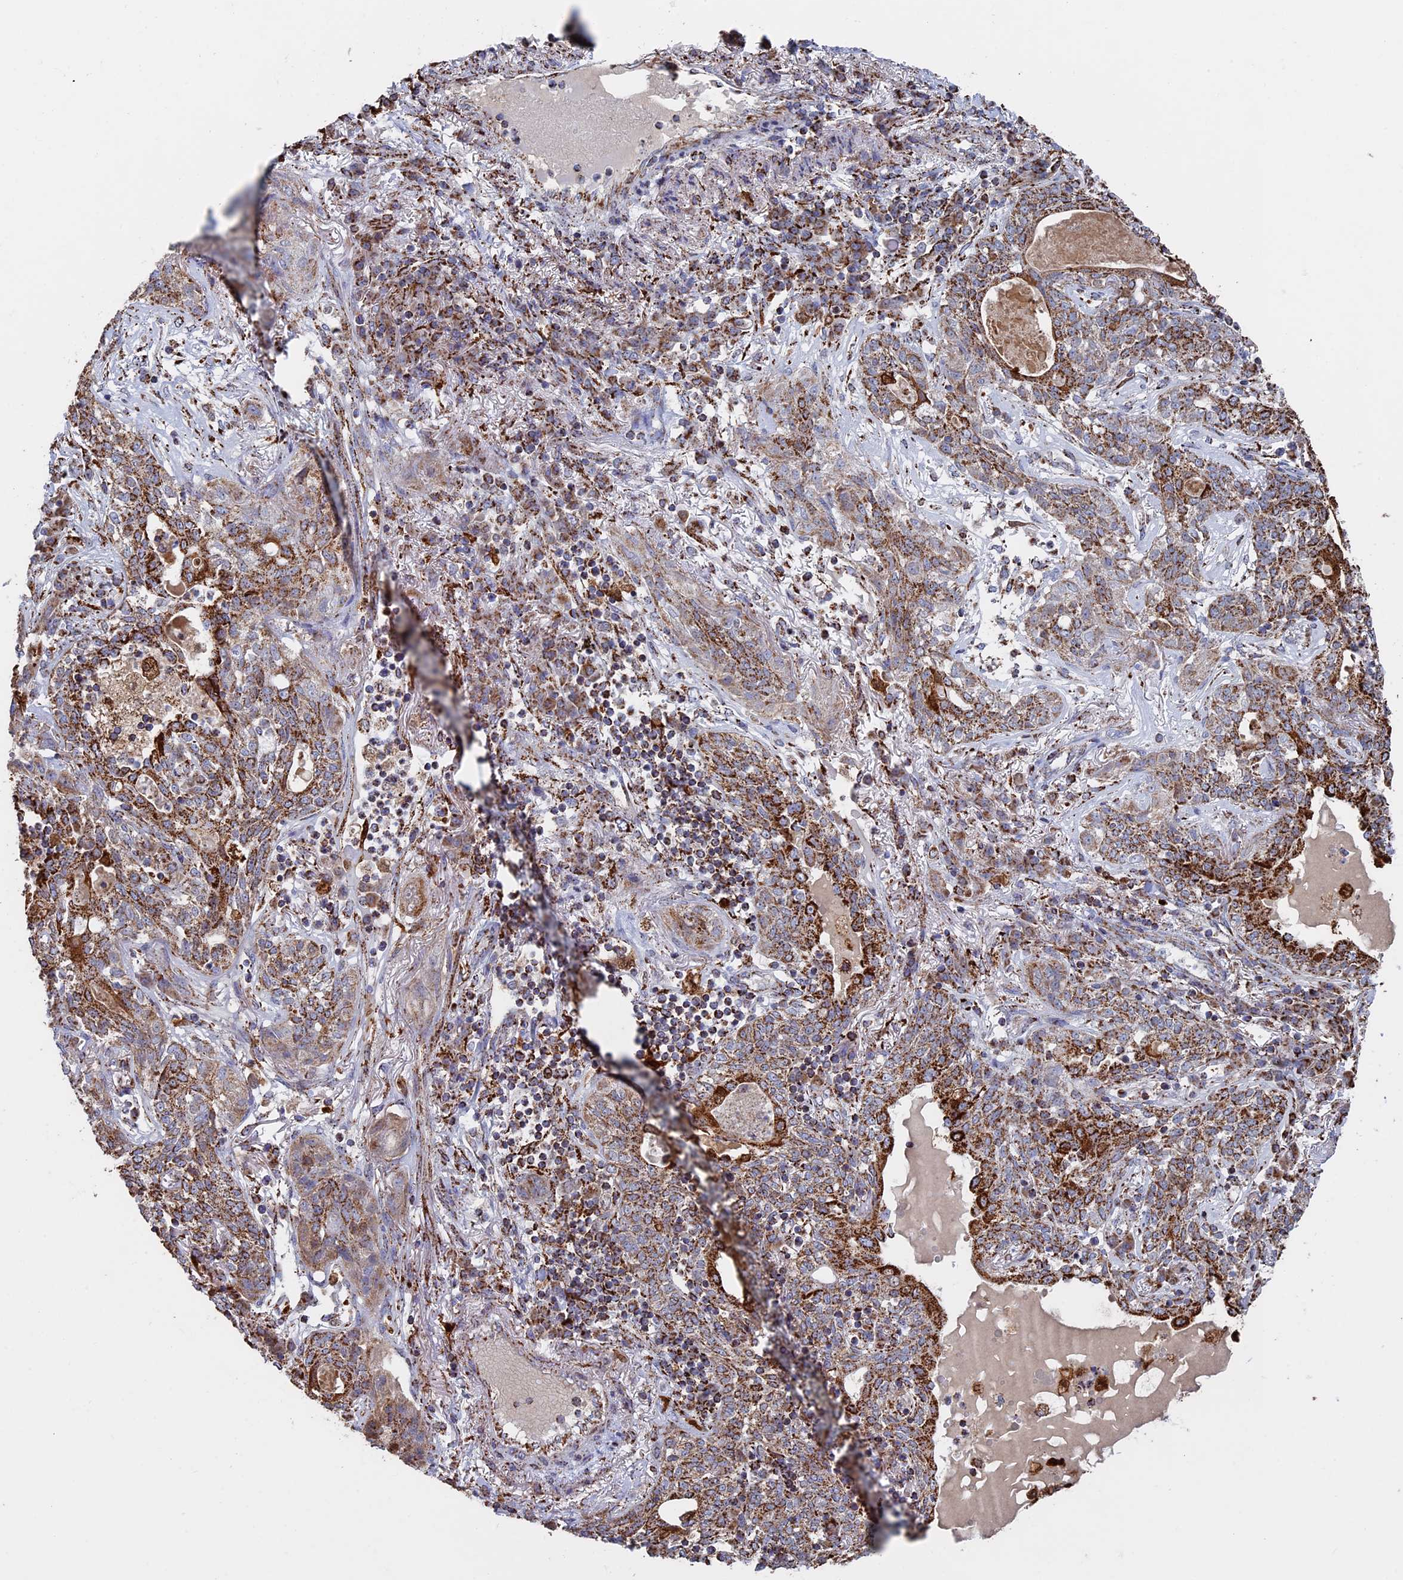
{"staining": {"intensity": "moderate", "quantity": ">75%", "location": "cytoplasmic/membranous"}, "tissue": "lung cancer", "cell_type": "Tumor cells", "image_type": "cancer", "snomed": [{"axis": "morphology", "description": "Squamous cell carcinoma, NOS"}, {"axis": "topography", "description": "Lung"}], "caption": "A micrograph showing moderate cytoplasmic/membranous positivity in about >75% of tumor cells in lung cancer, as visualized by brown immunohistochemical staining.", "gene": "SEC24D", "patient": {"sex": "female", "age": 70}}